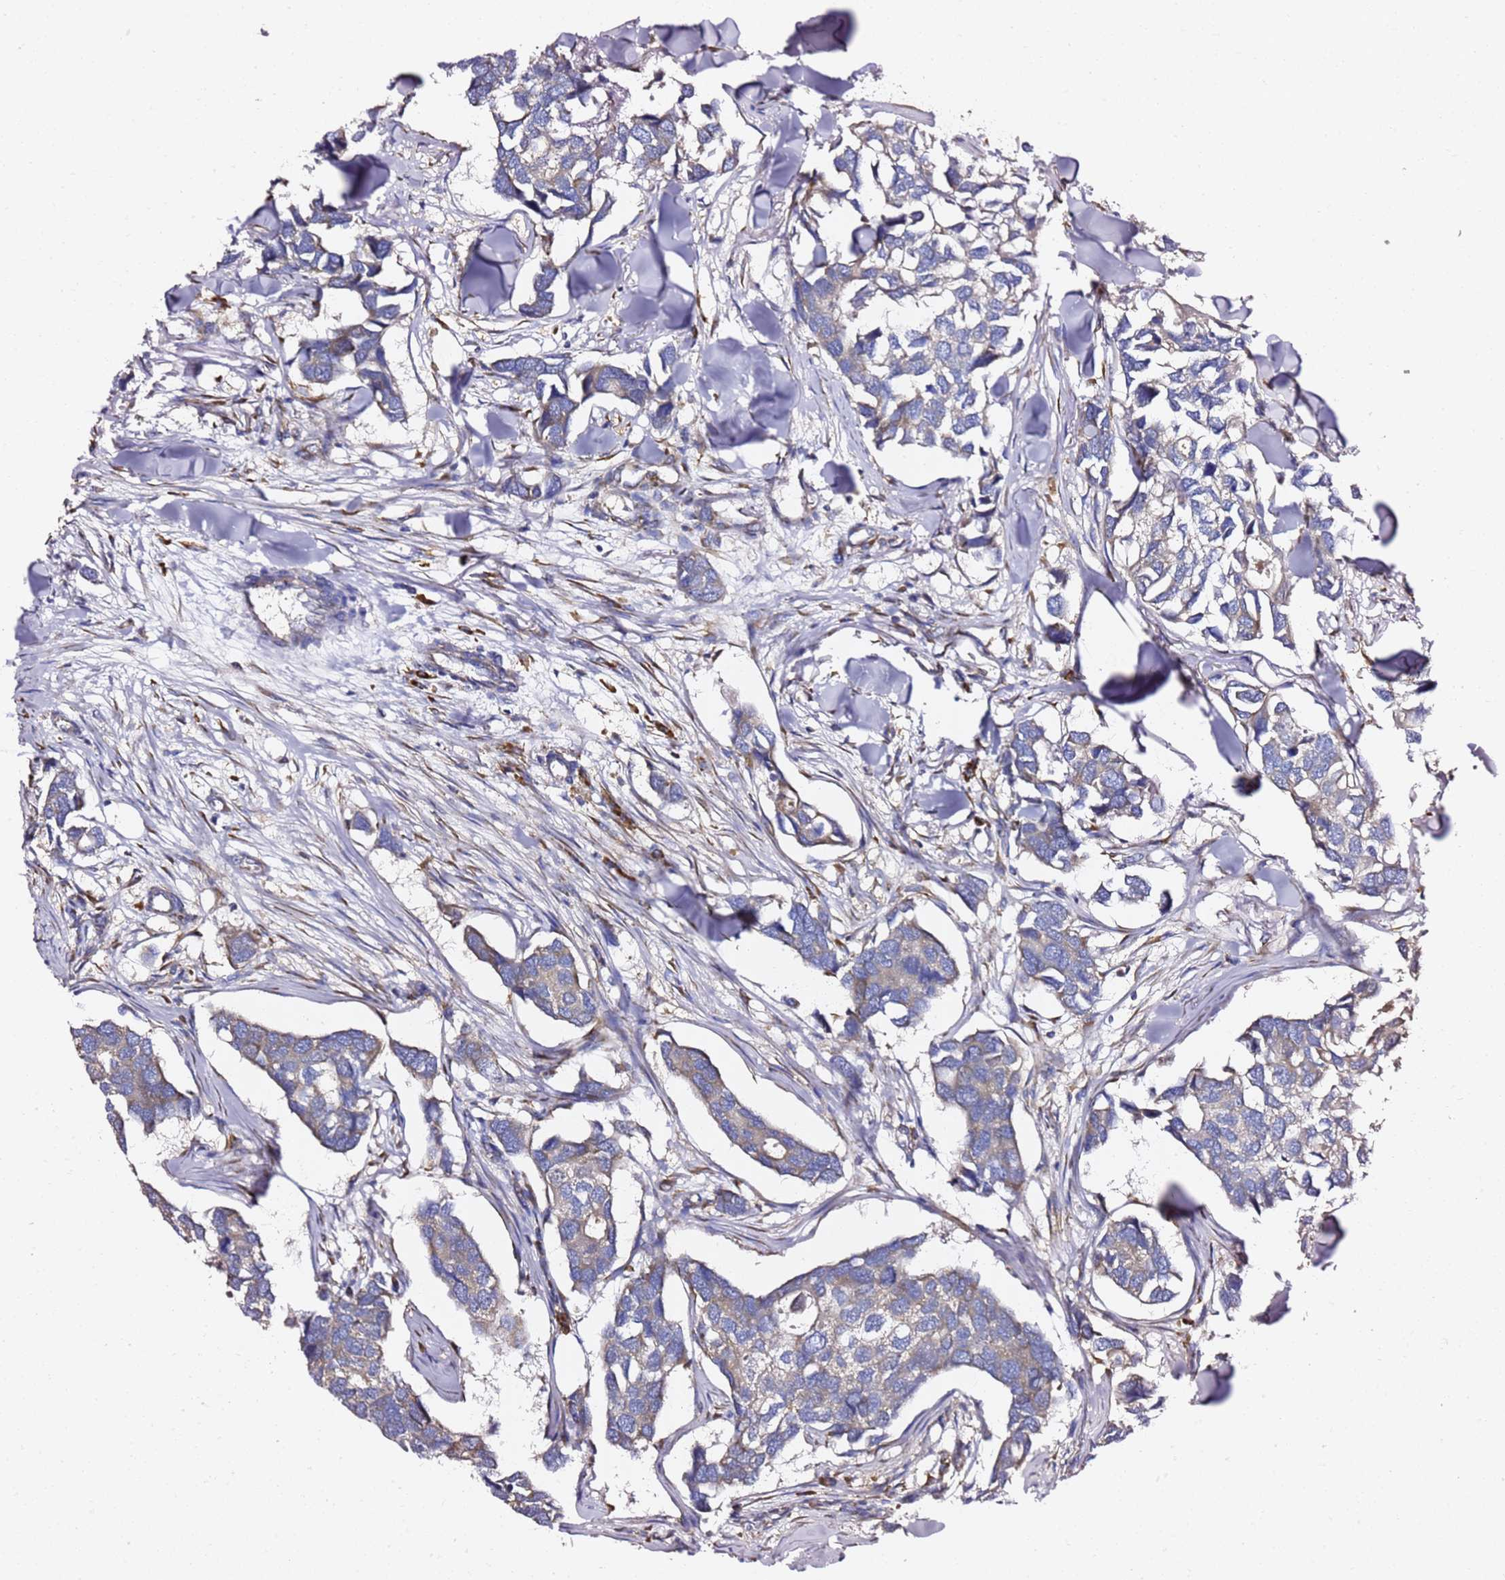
{"staining": {"intensity": "weak", "quantity": "25%-75%", "location": "cytoplasmic/membranous"}, "tissue": "breast cancer", "cell_type": "Tumor cells", "image_type": "cancer", "snomed": [{"axis": "morphology", "description": "Duct carcinoma"}, {"axis": "topography", "description": "Breast"}], "caption": "Protein expression analysis of human intraductal carcinoma (breast) reveals weak cytoplasmic/membranous staining in approximately 25%-75% of tumor cells.", "gene": "C19orf12", "patient": {"sex": "female", "age": 83}}